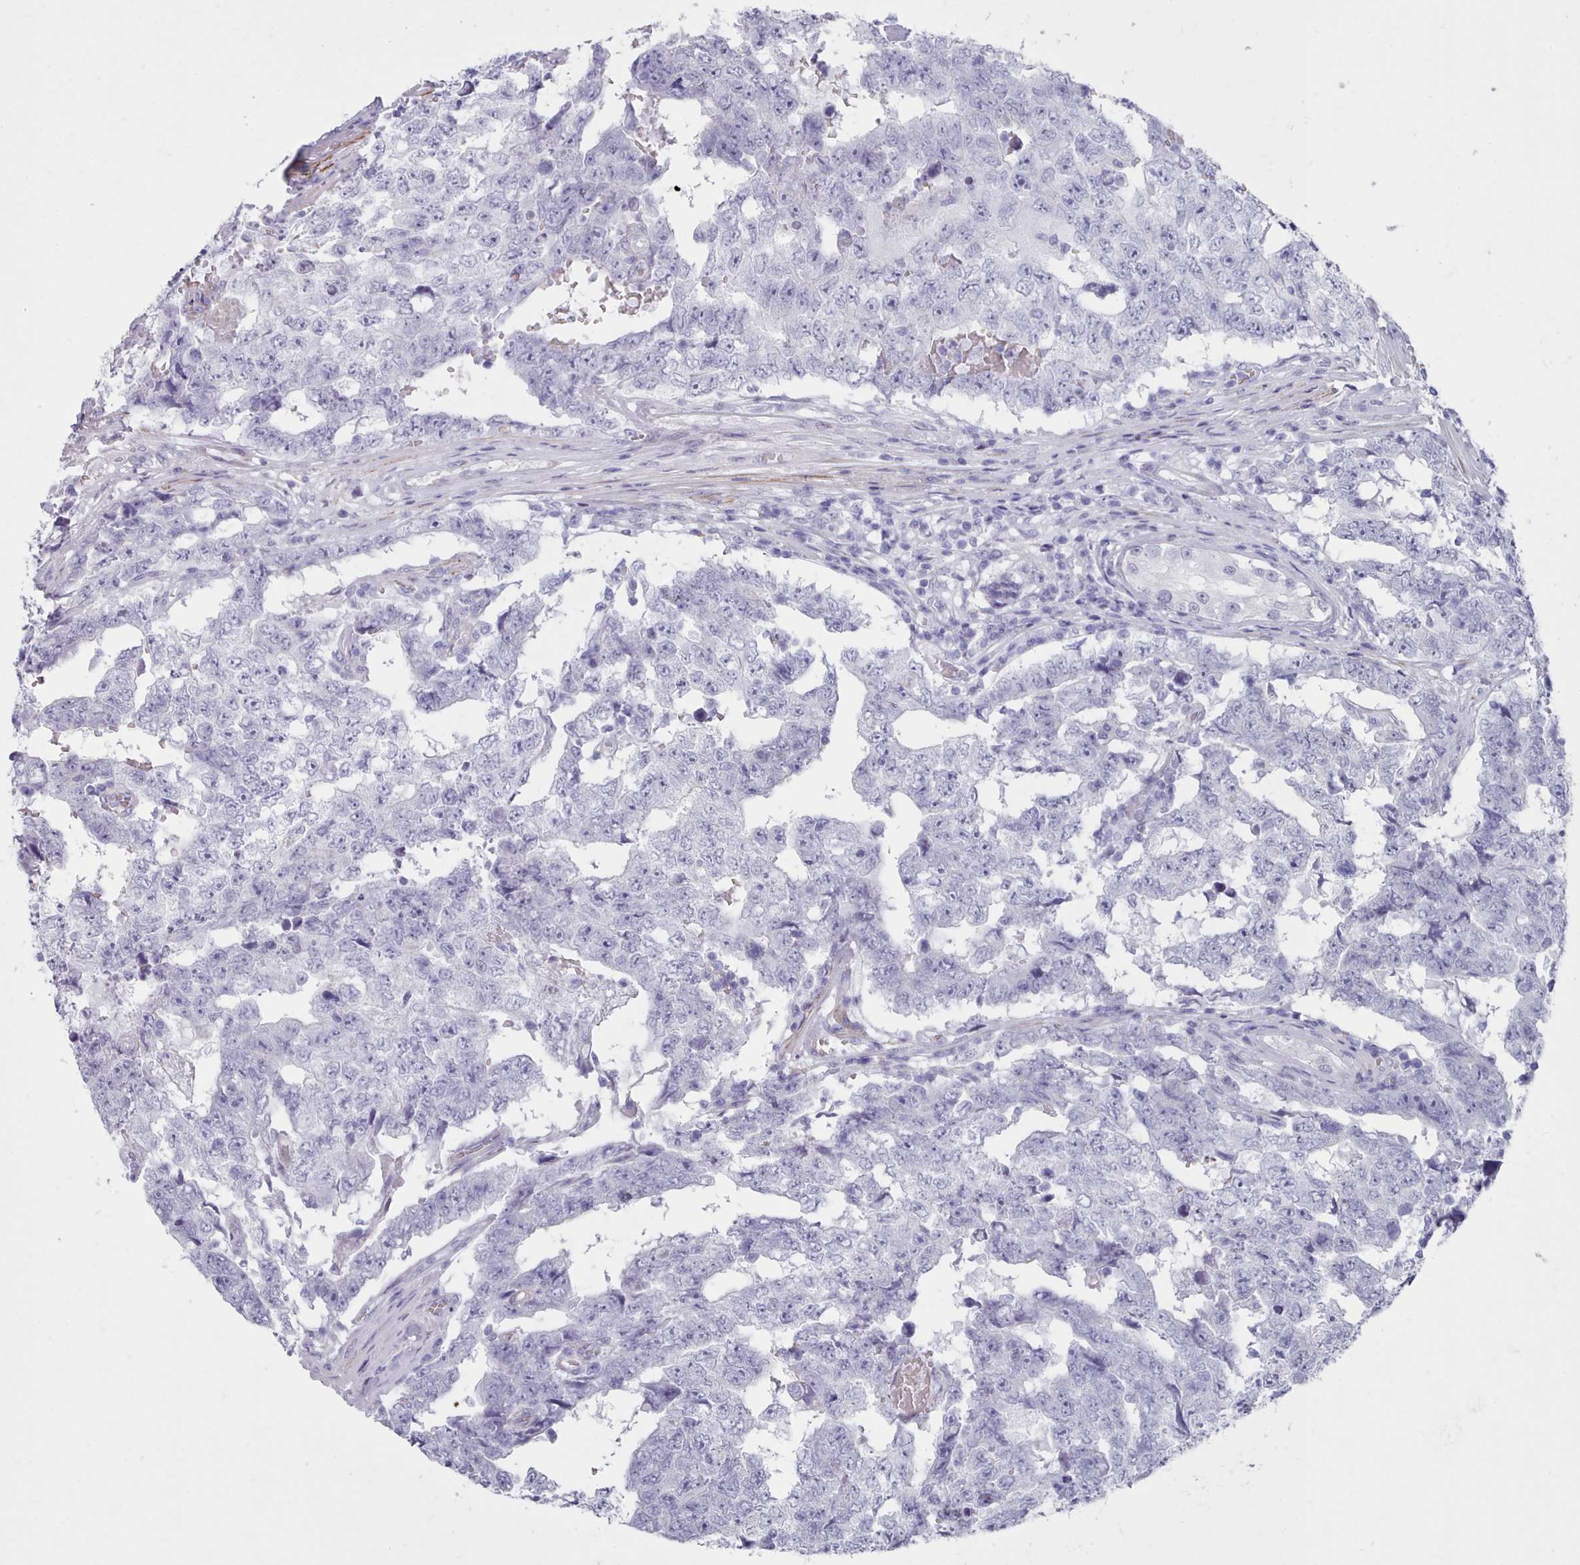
{"staining": {"intensity": "negative", "quantity": "none", "location": "none"}, "tissue": "testis cancer", "cell_type": "Tumor cells", "image_type": "cancer", "snomed": [{"axis": "morphology", "description": "Carcinoma, Embryonal, NOS"}, {"axis": "topography", "description": "Testis"}], "caption": "IHC of human testis cancer (embryonal carcinoma) shows no positivity in tumor cells.", "gene": "FPGS", "patient": {"sex": "male", "age": 25}}